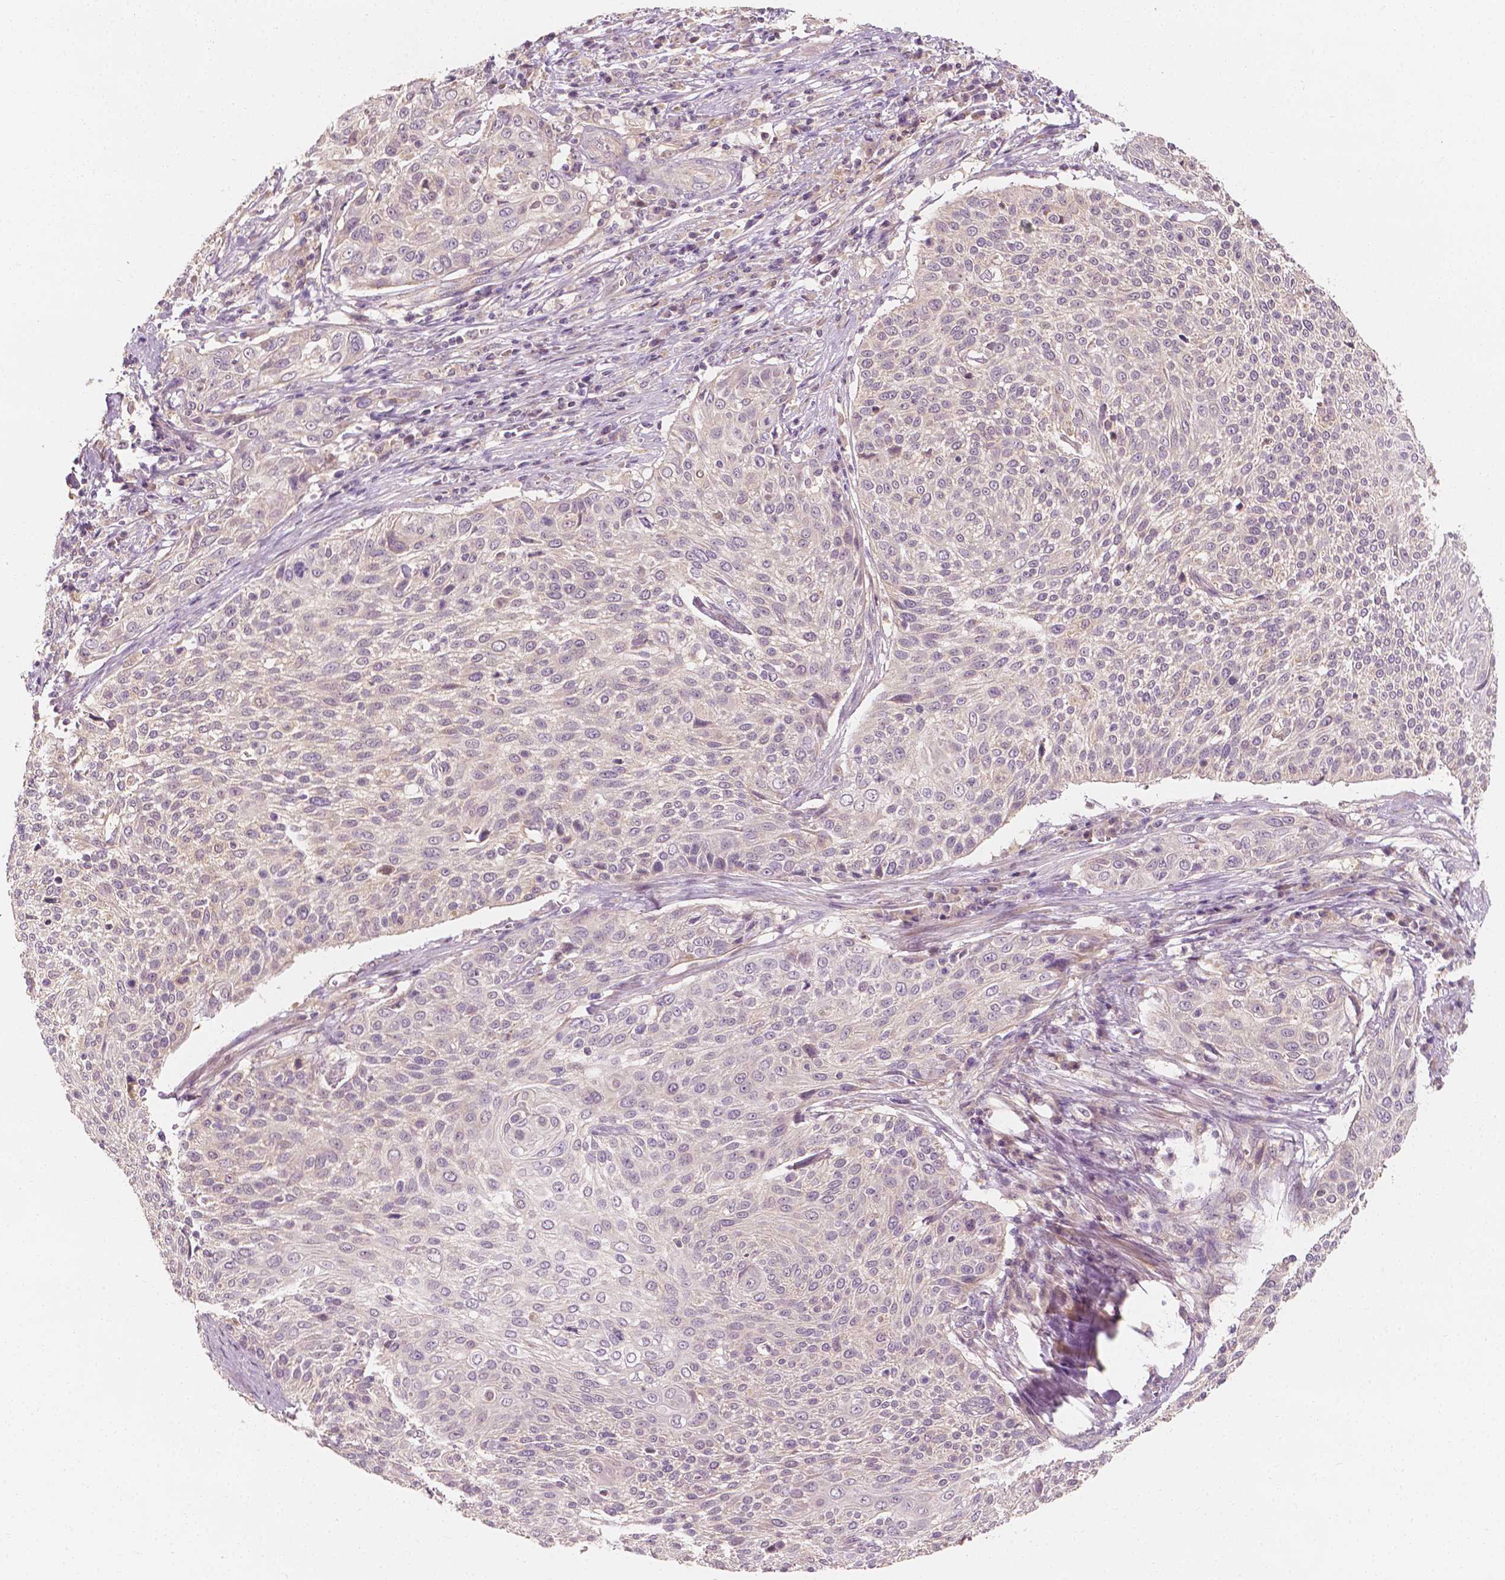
{"staining": {"intensity": "negative", "quantity": "none", "location": "none"}, "tissue": "cervical cancer", "cell_type": "Tumor cells", "image_type": "cancer", "snomed": [{"axis": "morphology", "description": "Squamous cell carcinoma, NOS"}, {"axis": "topography", "description": "Cervix"}], "caption": "Tumor cells show no significant staining in cervical cancer (squamous cell carcinoma).", "gene": "SHPK", "patient": {"sex": "female", "age": 31}}